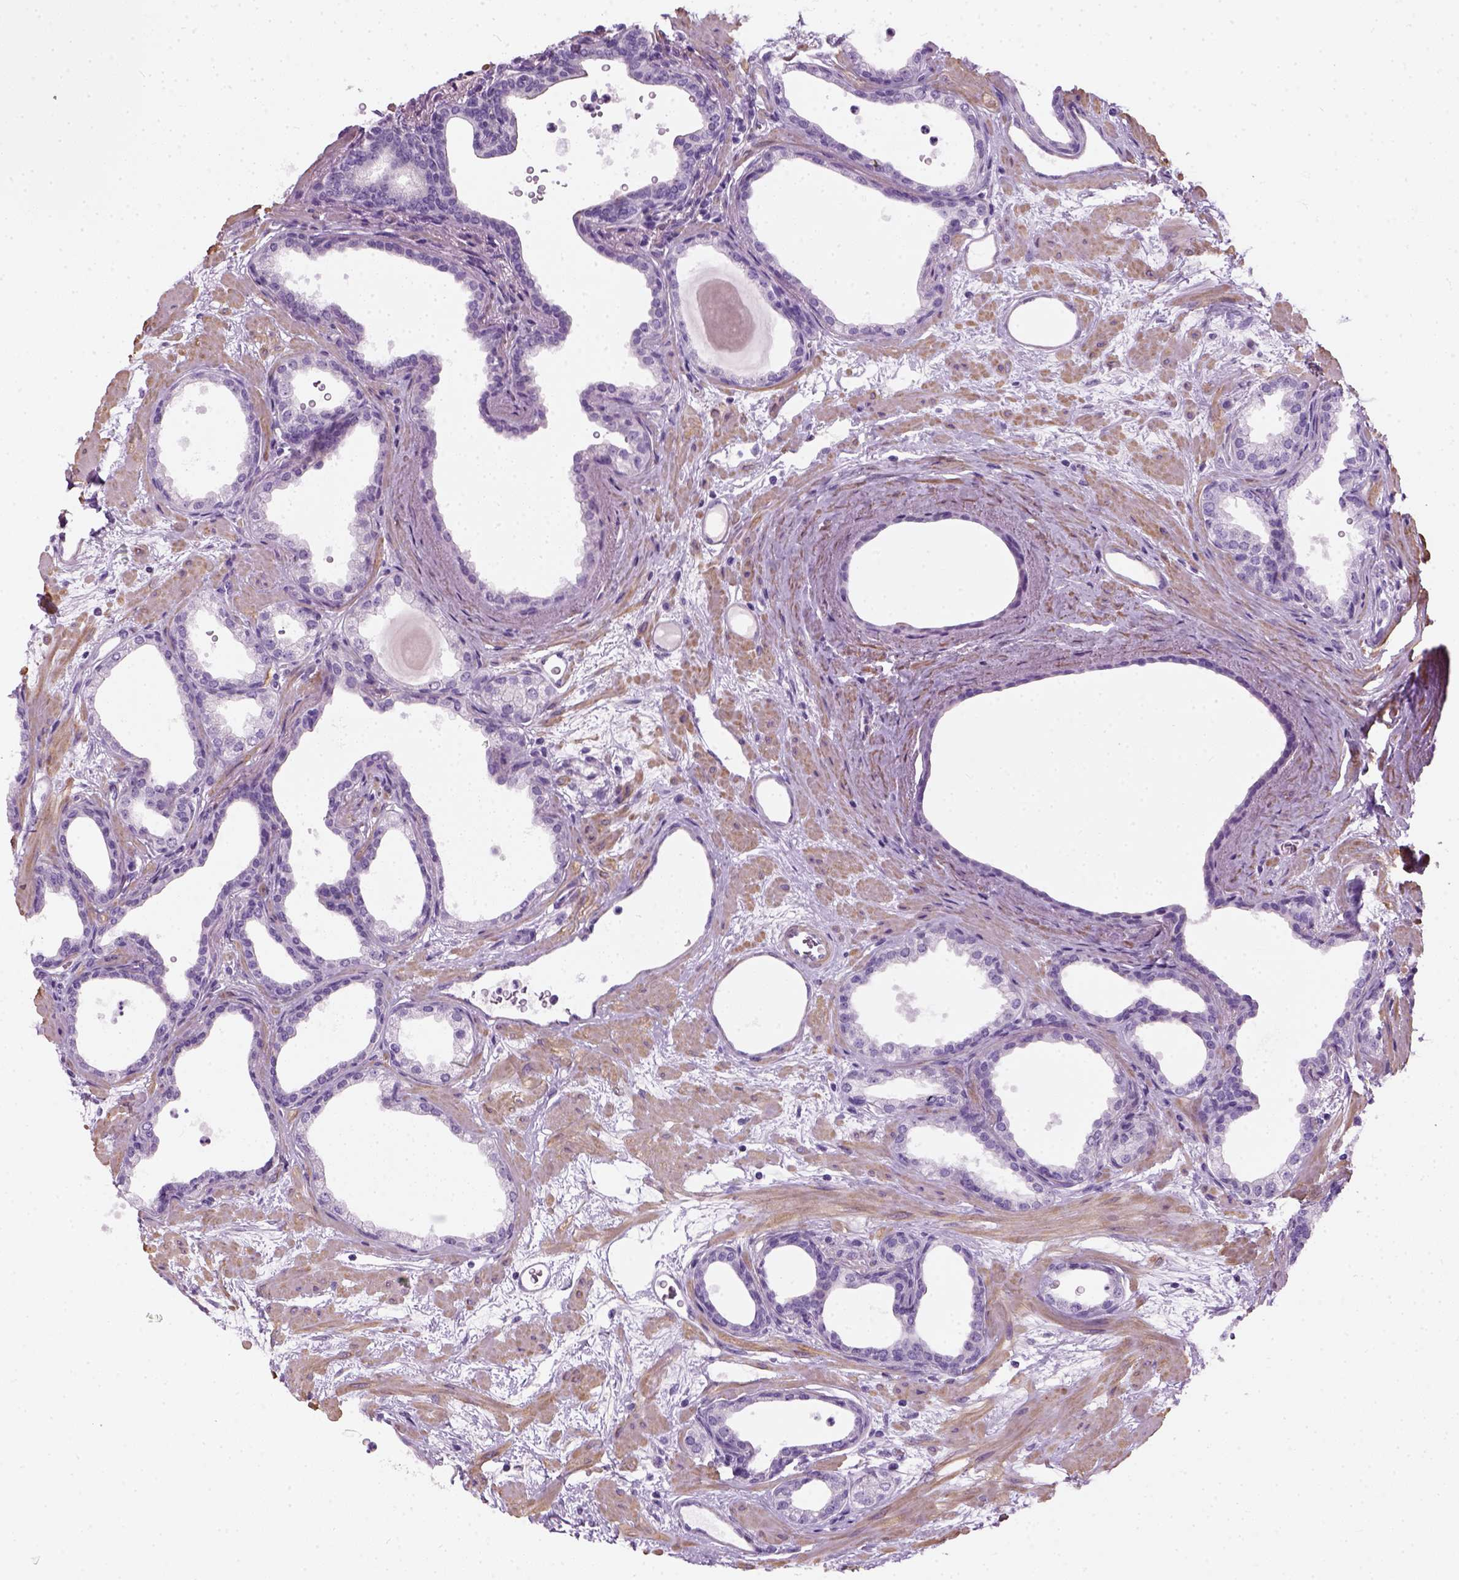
{"staining": {"intensity": "negative", "quantity": "none", "location": "none"}, "tissue": "prostate", "cell_type": "Glandular cells", "image_type": "normal", "snomed": [{"axis": "morphology", "description": "Normal tissue, NOS"}, {"axis": "topography", "description": "Prostate"}], "caption": "Immunohistochemistry photomicrograph of benign prostate stained for a protein (brown), which shows no staining in glandular cells.", "gene": "FAM161A", "patient": {"sex": "male", "age": 37}}